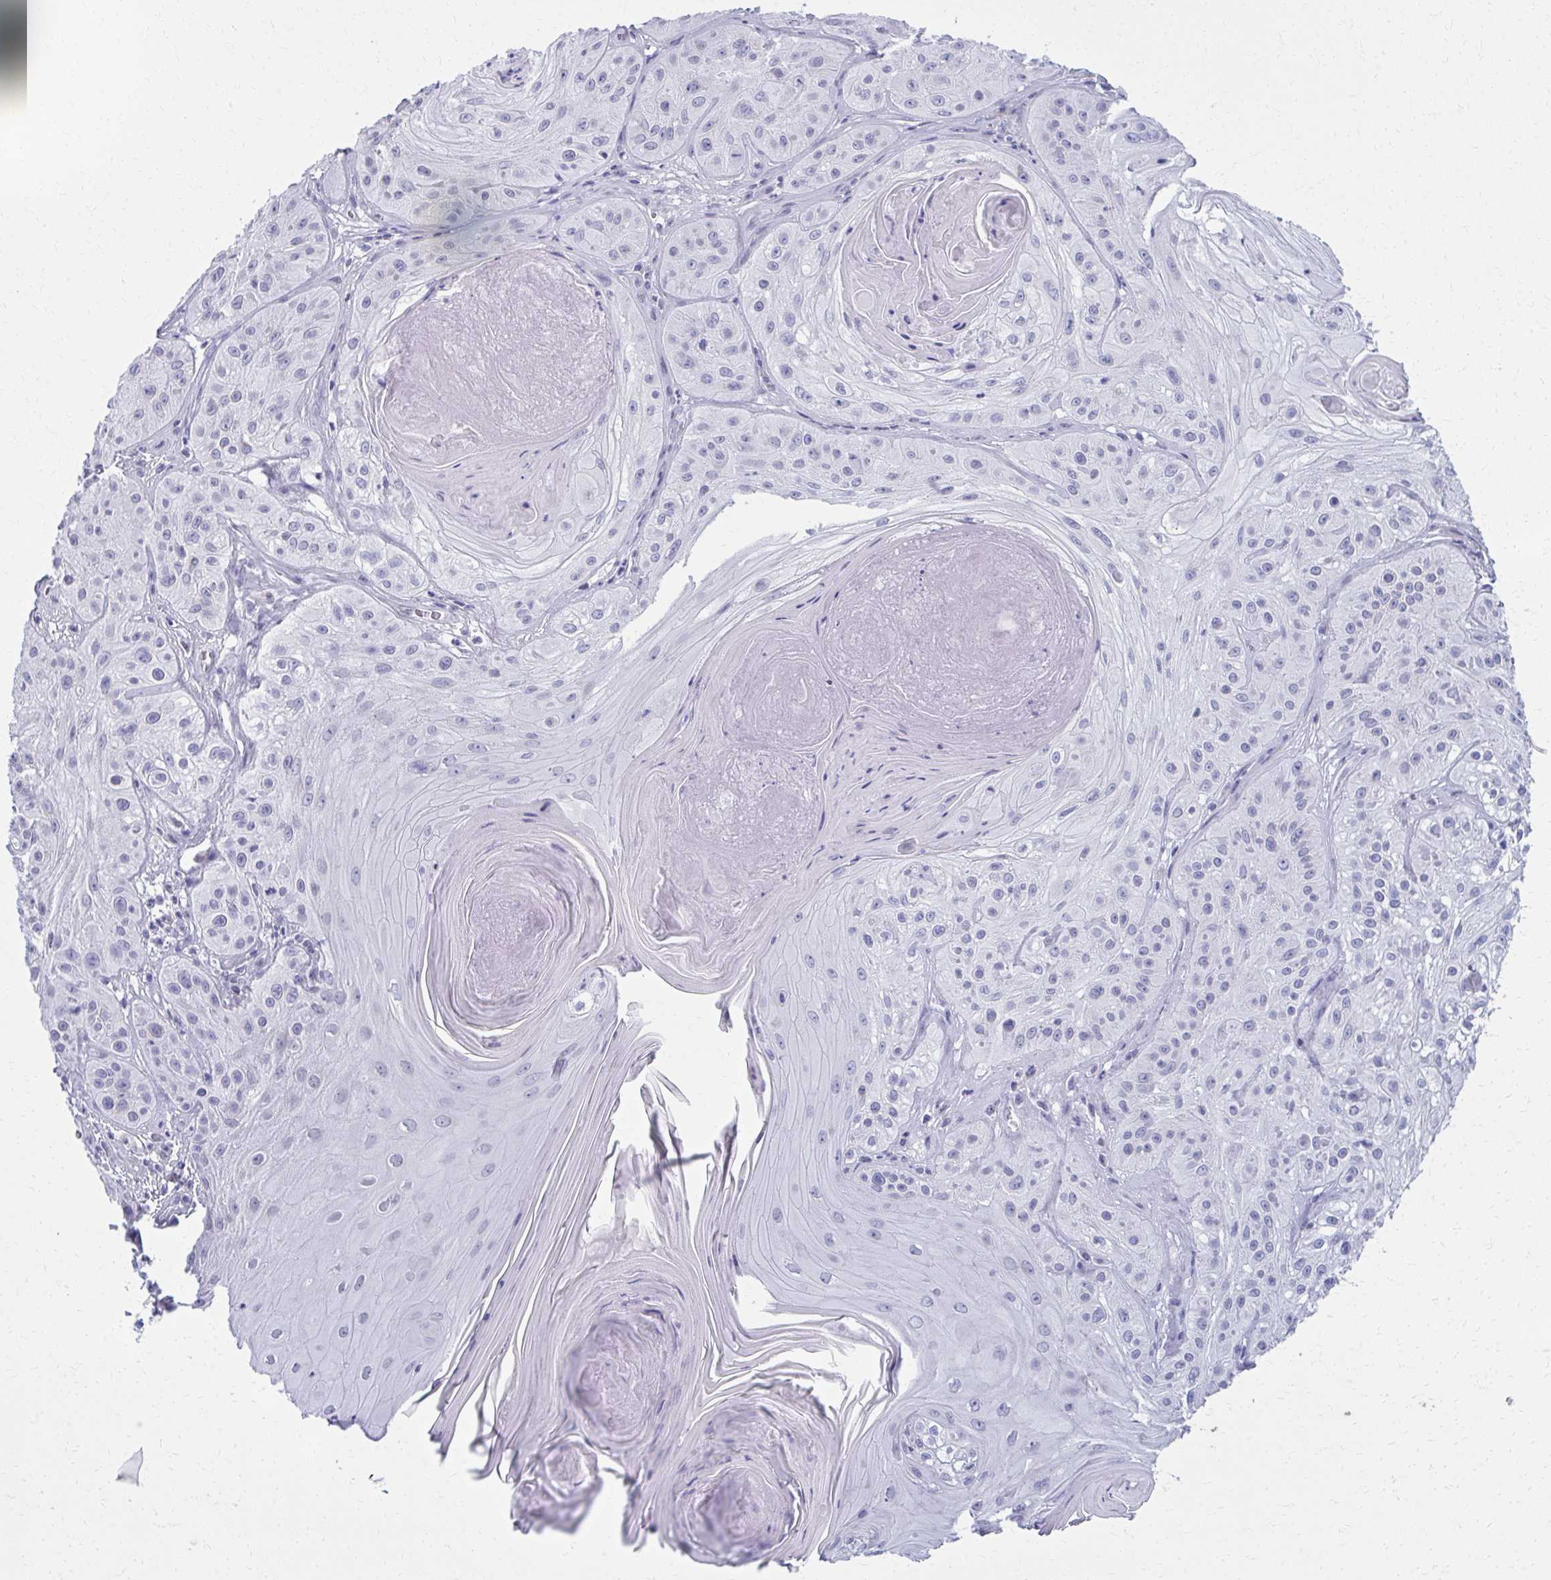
{"staining": {"intensity": "negative", "quantity": "none", "location": "none"}, "tissue": "skin cancer", "cell_type": "Tumor cells", "image_type": "cancer", "snomed": [{"axis": "morphology", "description": "Squamous cell carcinoma, NOS"}, {"axis": "topography", "description": "Skin"}], "caption": "There is no significant positivity in tumor cells of squamous cell carcinoma (skin).", "gene": "SCLY", "patient": {"sex": "male", "age": 85}}